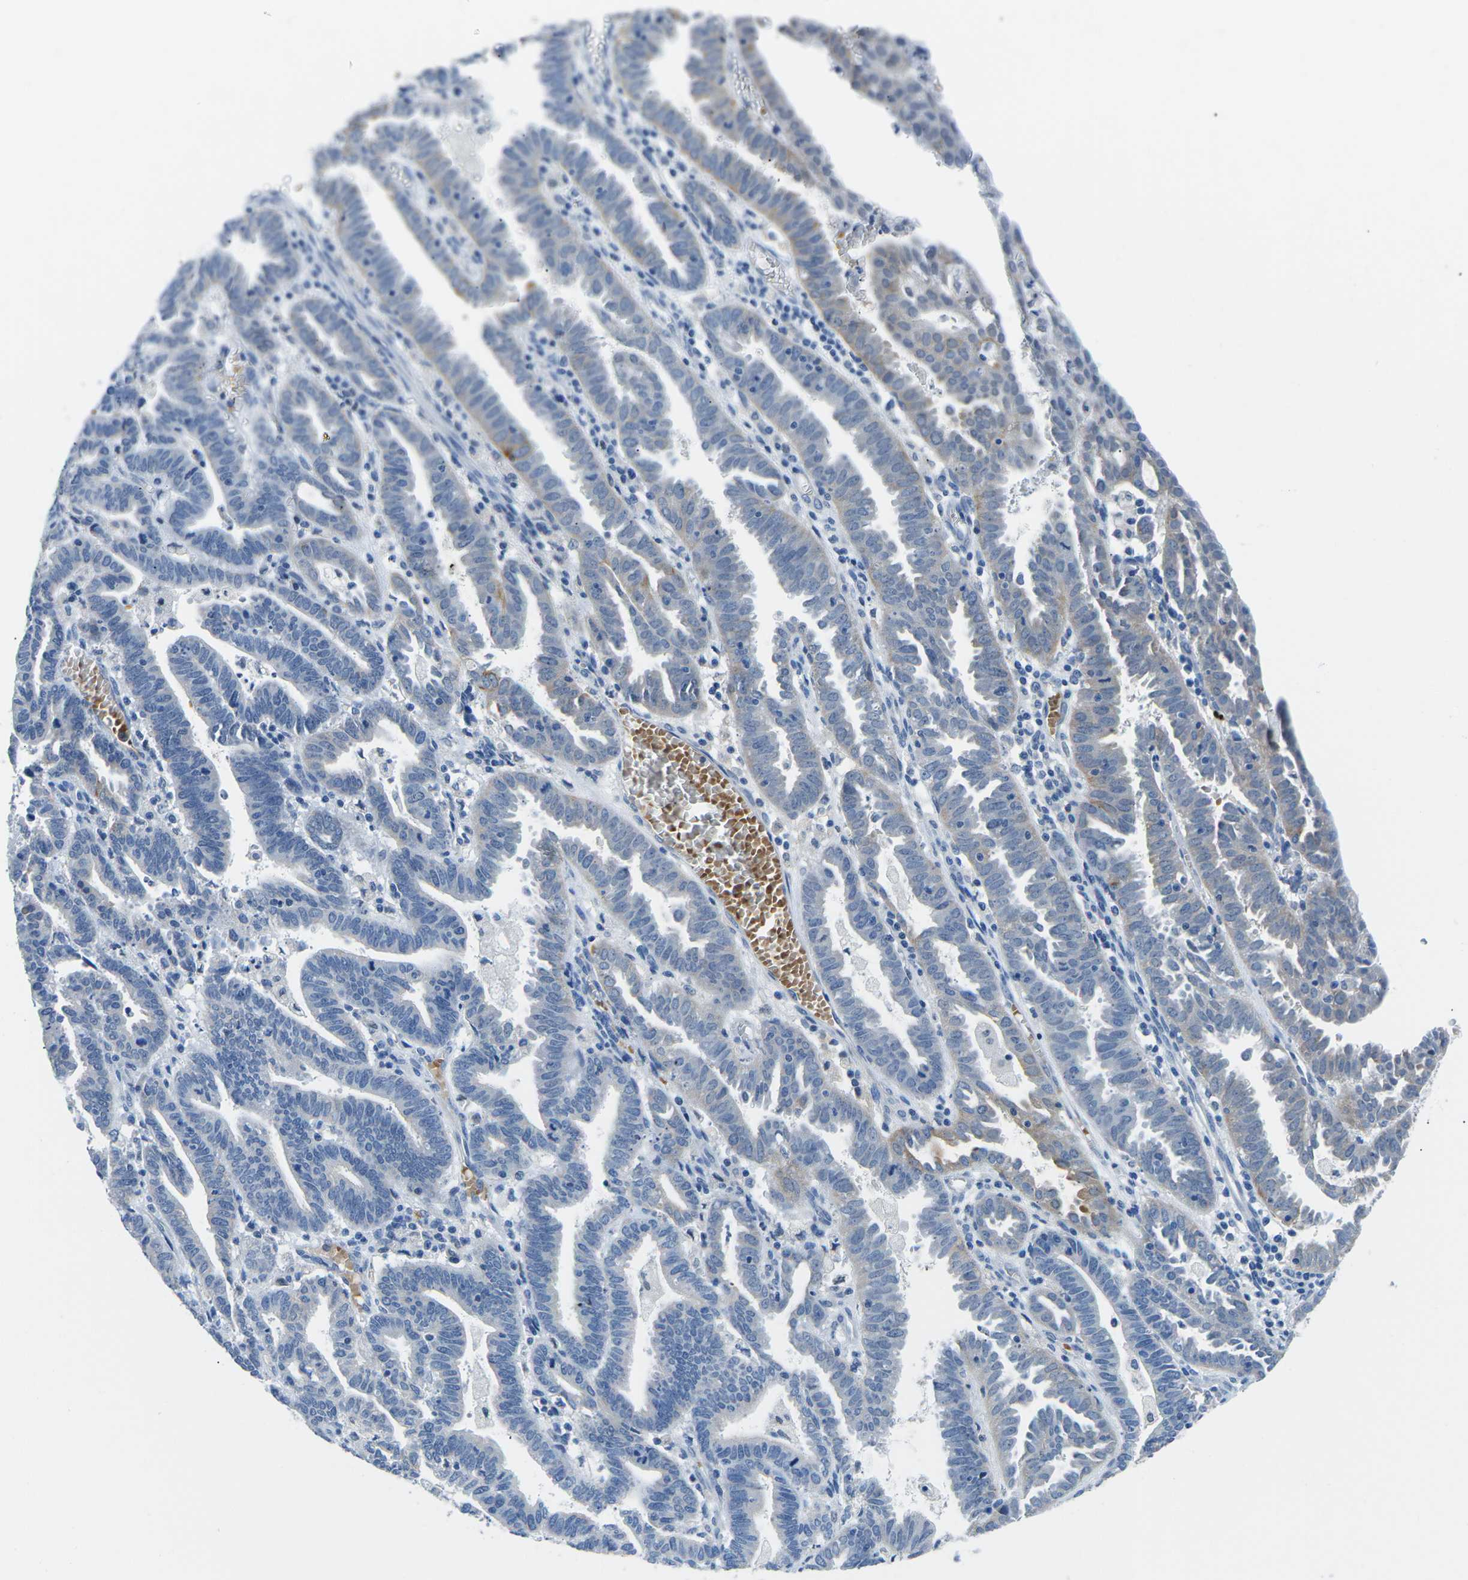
{"staining": {"intensity": "weak", "quantity": "<25%", "location": "cytoplasmic/membranous"}, "tissue": "endometrial cancer", "cell_type": "Tumor cells", "image_type": "cancer", "snomed": [{"axis": "morphology", "description": "Adenocarcinoma, NOS"}, {"axis": "topography", "description": "Uterus"}], "caption": "DAB (3,3'-diaminobenzidine) immunohistochemical staining of human endometrial adenocarcinoma exhibits no significant positivity in tumor cells.", "gene": "TM6SF1", "patient": {"sex": "female", "age": 83}}